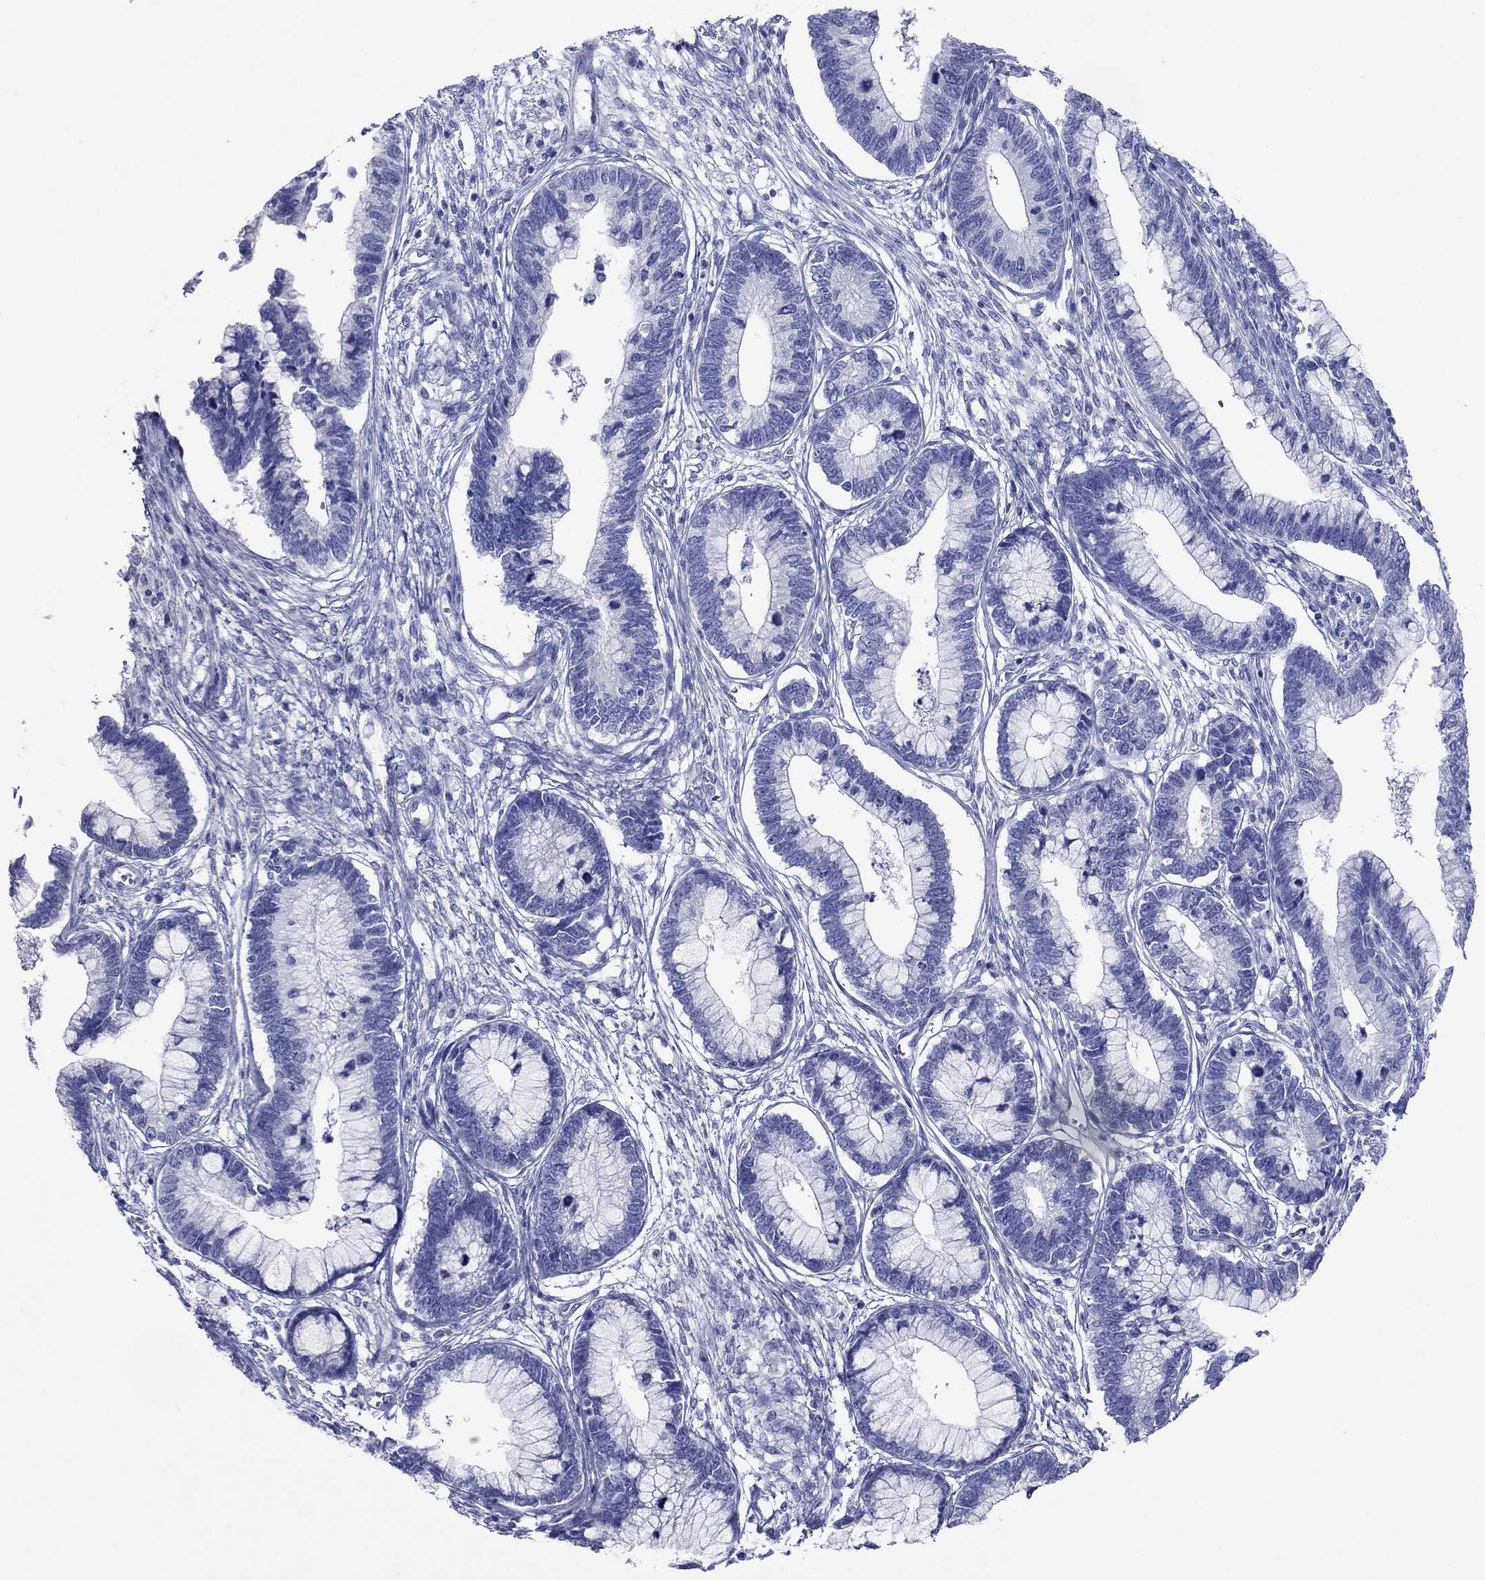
{"staining": {"intensity": "negative", "quantity": "none", "location": "none"}, "tissue": "cervical cancer", "cell_type": "Tumor cells", "image_type": "cancer", "snomed": [{"axis": "morphology", "description": "Adenocarcinoma, NOS"}, {"axis": "topography", "description": "Cervix"}], "caption": "Tumor cells are negative for protein expression in human adenocarcinoma (cervical). The staining was performed using DAB (3,3'-diaminobenzidine) to visualize the protein expression in brown, while the nuclei were stained in blue with hematoxylin (Magnification: 20x).", "gene": "ATP4A", "patient": {"sex": "female", "age": 44}}